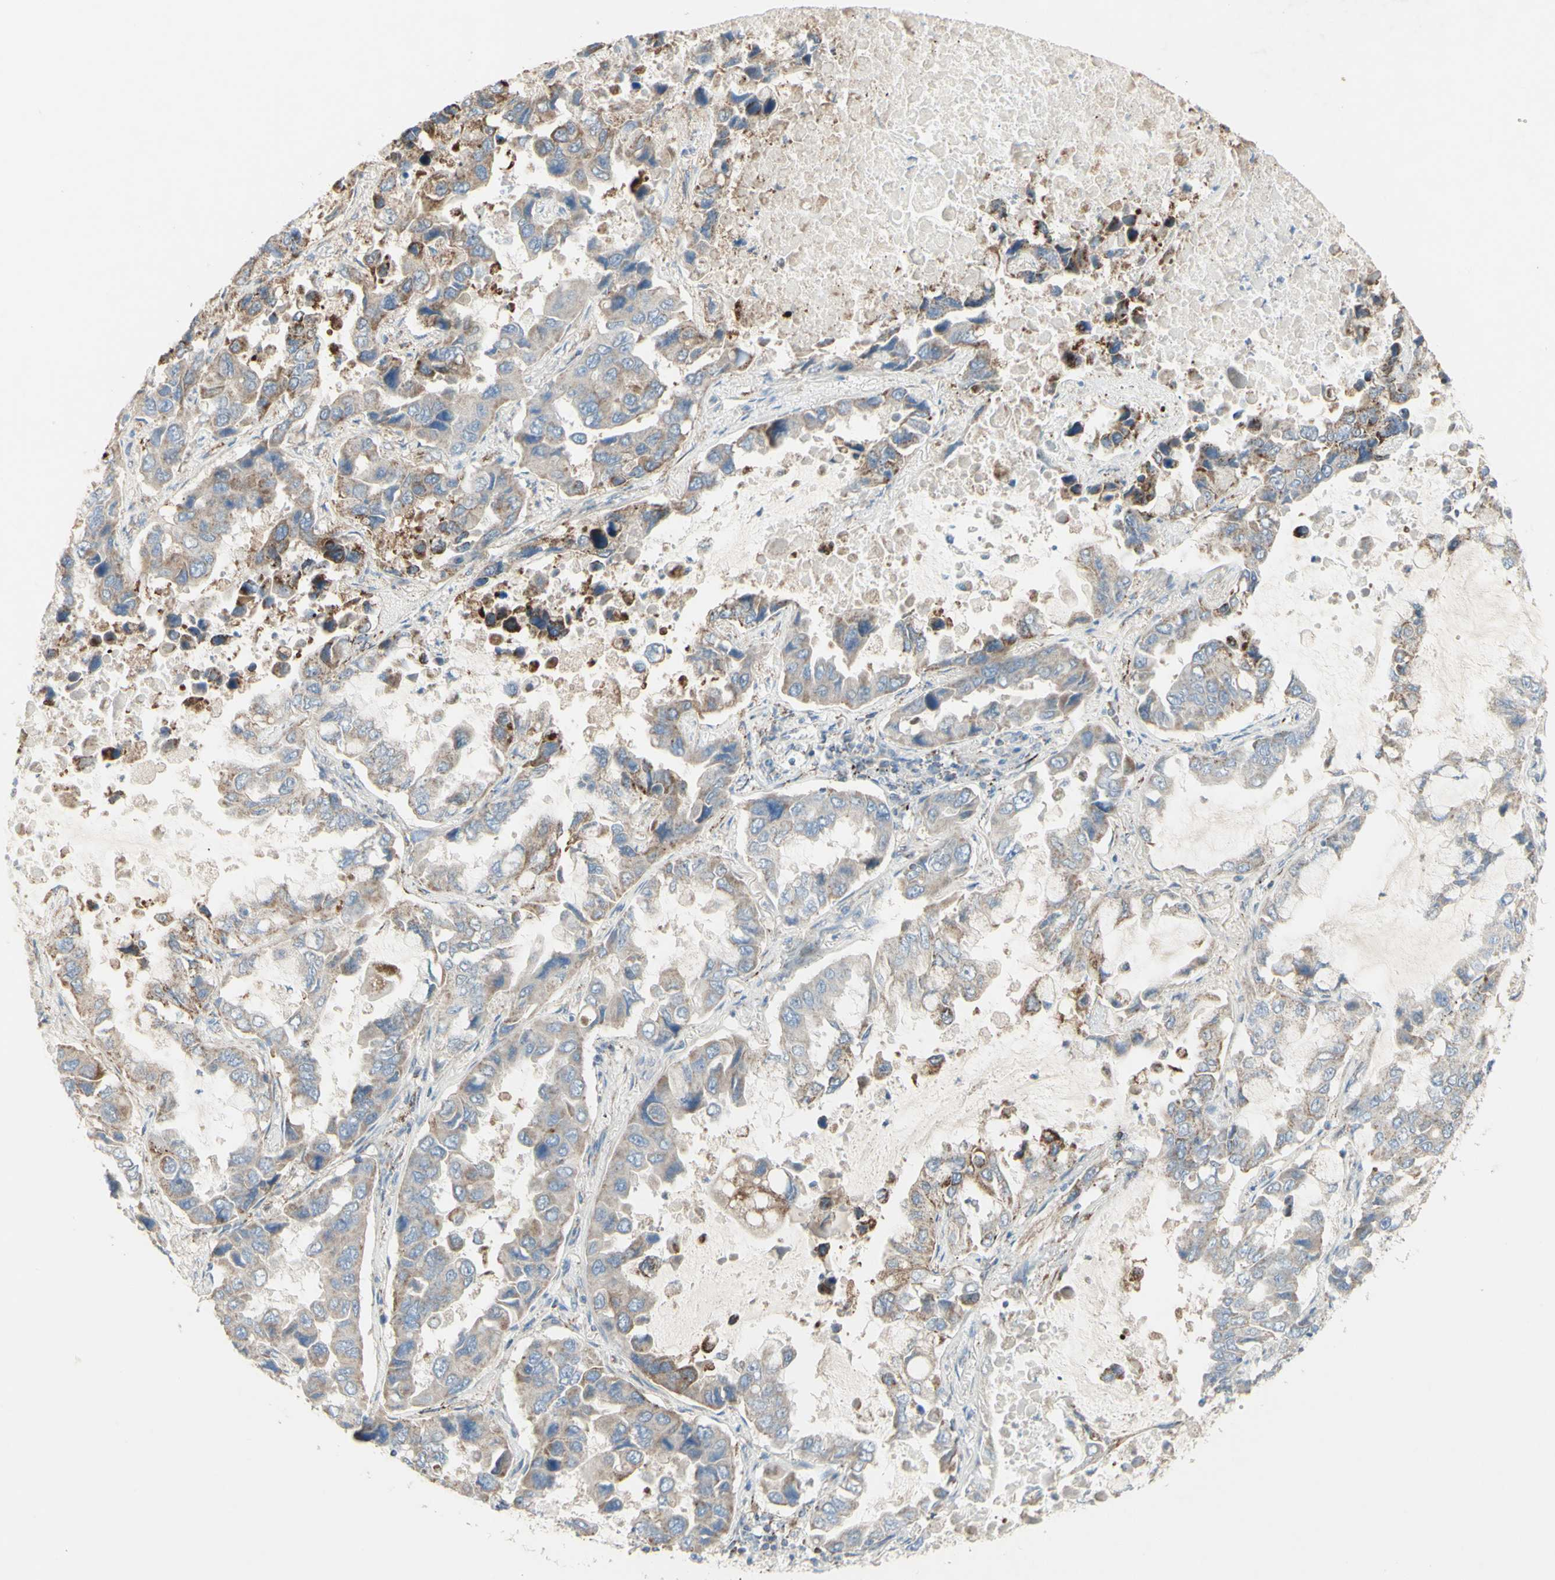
{"staining": {"intensity": "weak", "quantity": "25%-75%", "location": "cytoplasmic/membranous"}, "tissue": "lung cancer", "cell_type": "Tumor cells", "image_type": "cancer", "snomed": [{"axis": "morphology", "description": "Adenocarcinoma, NOS"}, {"axis": "topography", "description": "Lung"}], "caption": "A photomicrograph of adenocarcinoma (lung) stained for a protein shows weak cytoplasmic/membranous brown staining in tumor cells.", "gene": "CNTNAP1", "patient": {"sex": "male", "age": 64}}